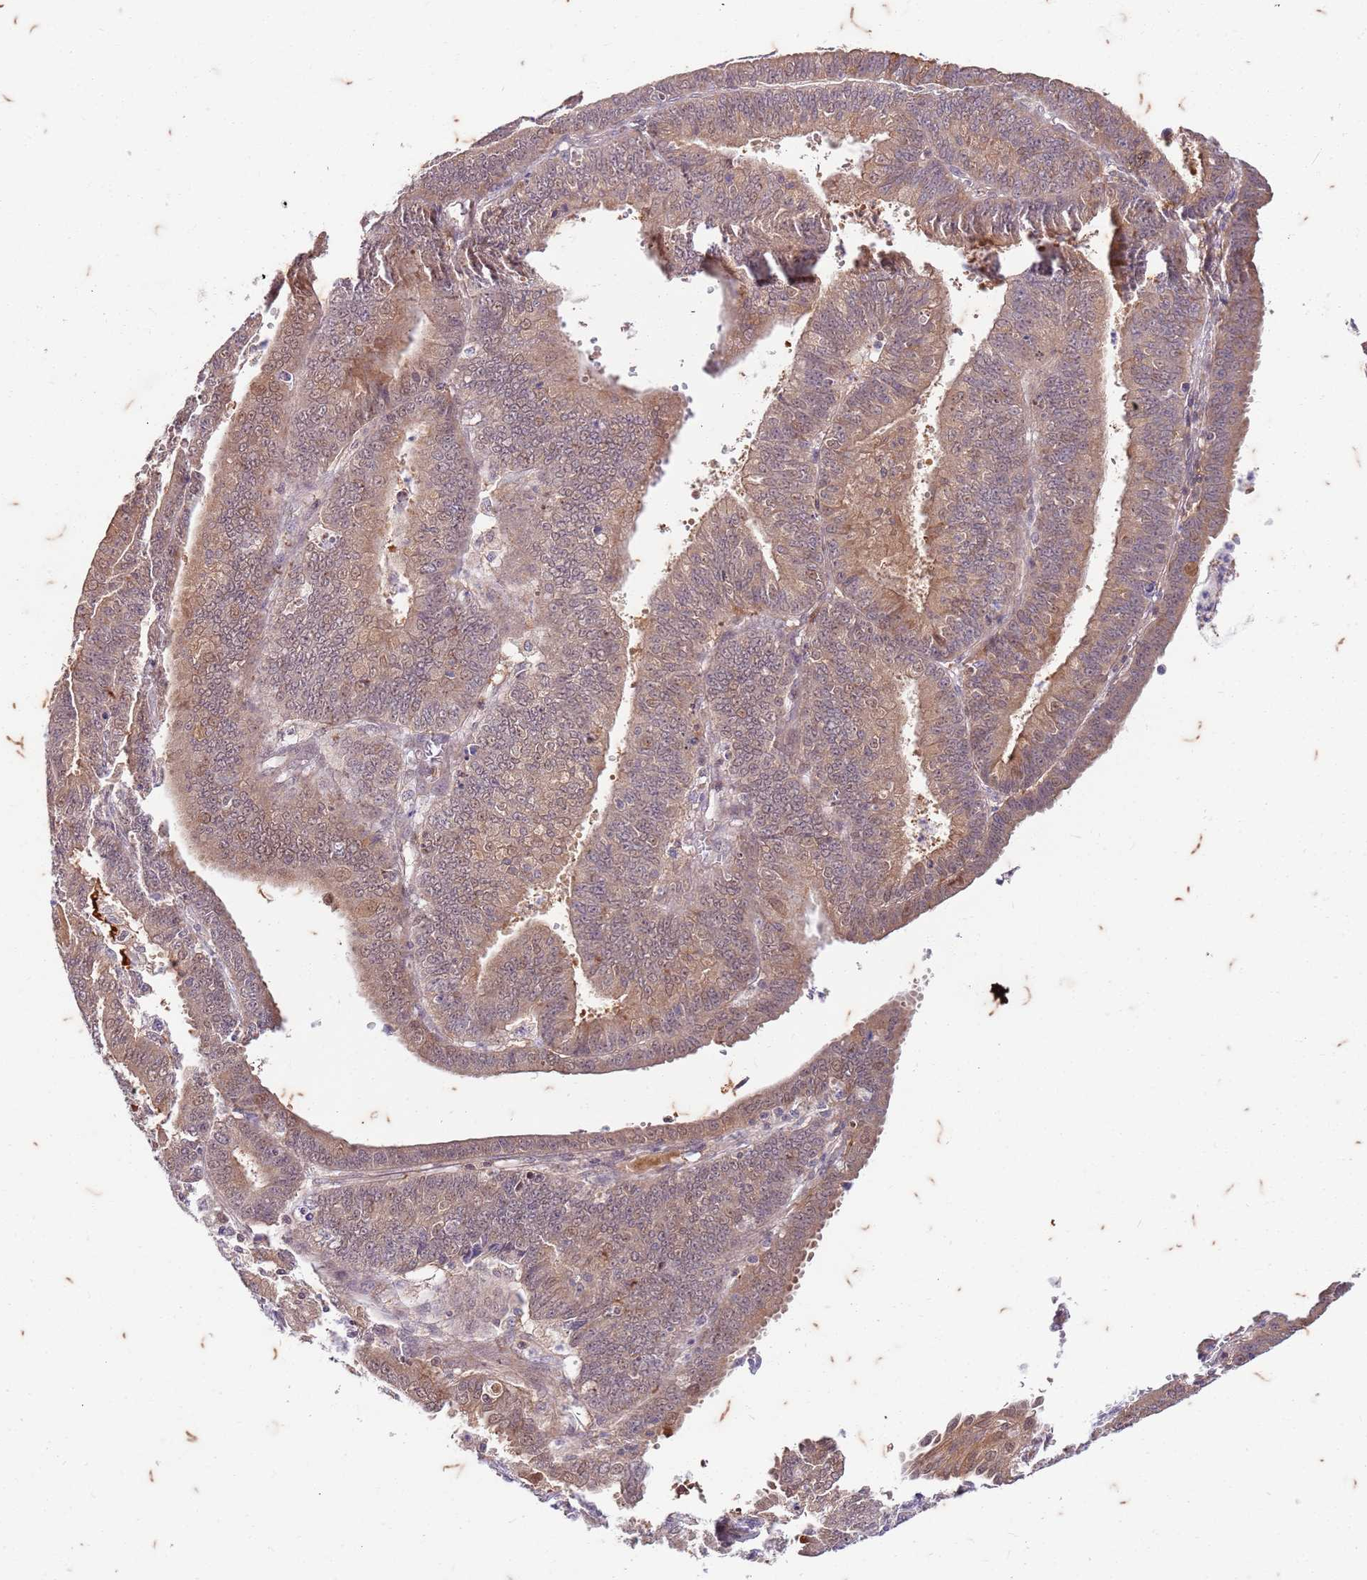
{"staining": {"intensity": "weak", "quantity": ">75%", "location": "cytoplasmic/membranous,nuclear"}, "tissue": "endometrial cancer", "cell_type": "Tumor cells", "image_type": "cancer", "snomed": [{"axis": "morphology", "description": "Adenocarcinoma, NOS"}, {"axis": "topography", "description": "Endometrium"}], "caption": "There is low levels of weak cytoplasmic/membranous and nuclear positivity in tumor cells of endometrial adenocarcinoma, as demonstrated by immunohistochemical staining (brown color).", "gene": "RAPGEF3", "patient": {"sex": "female", "age": 73}}